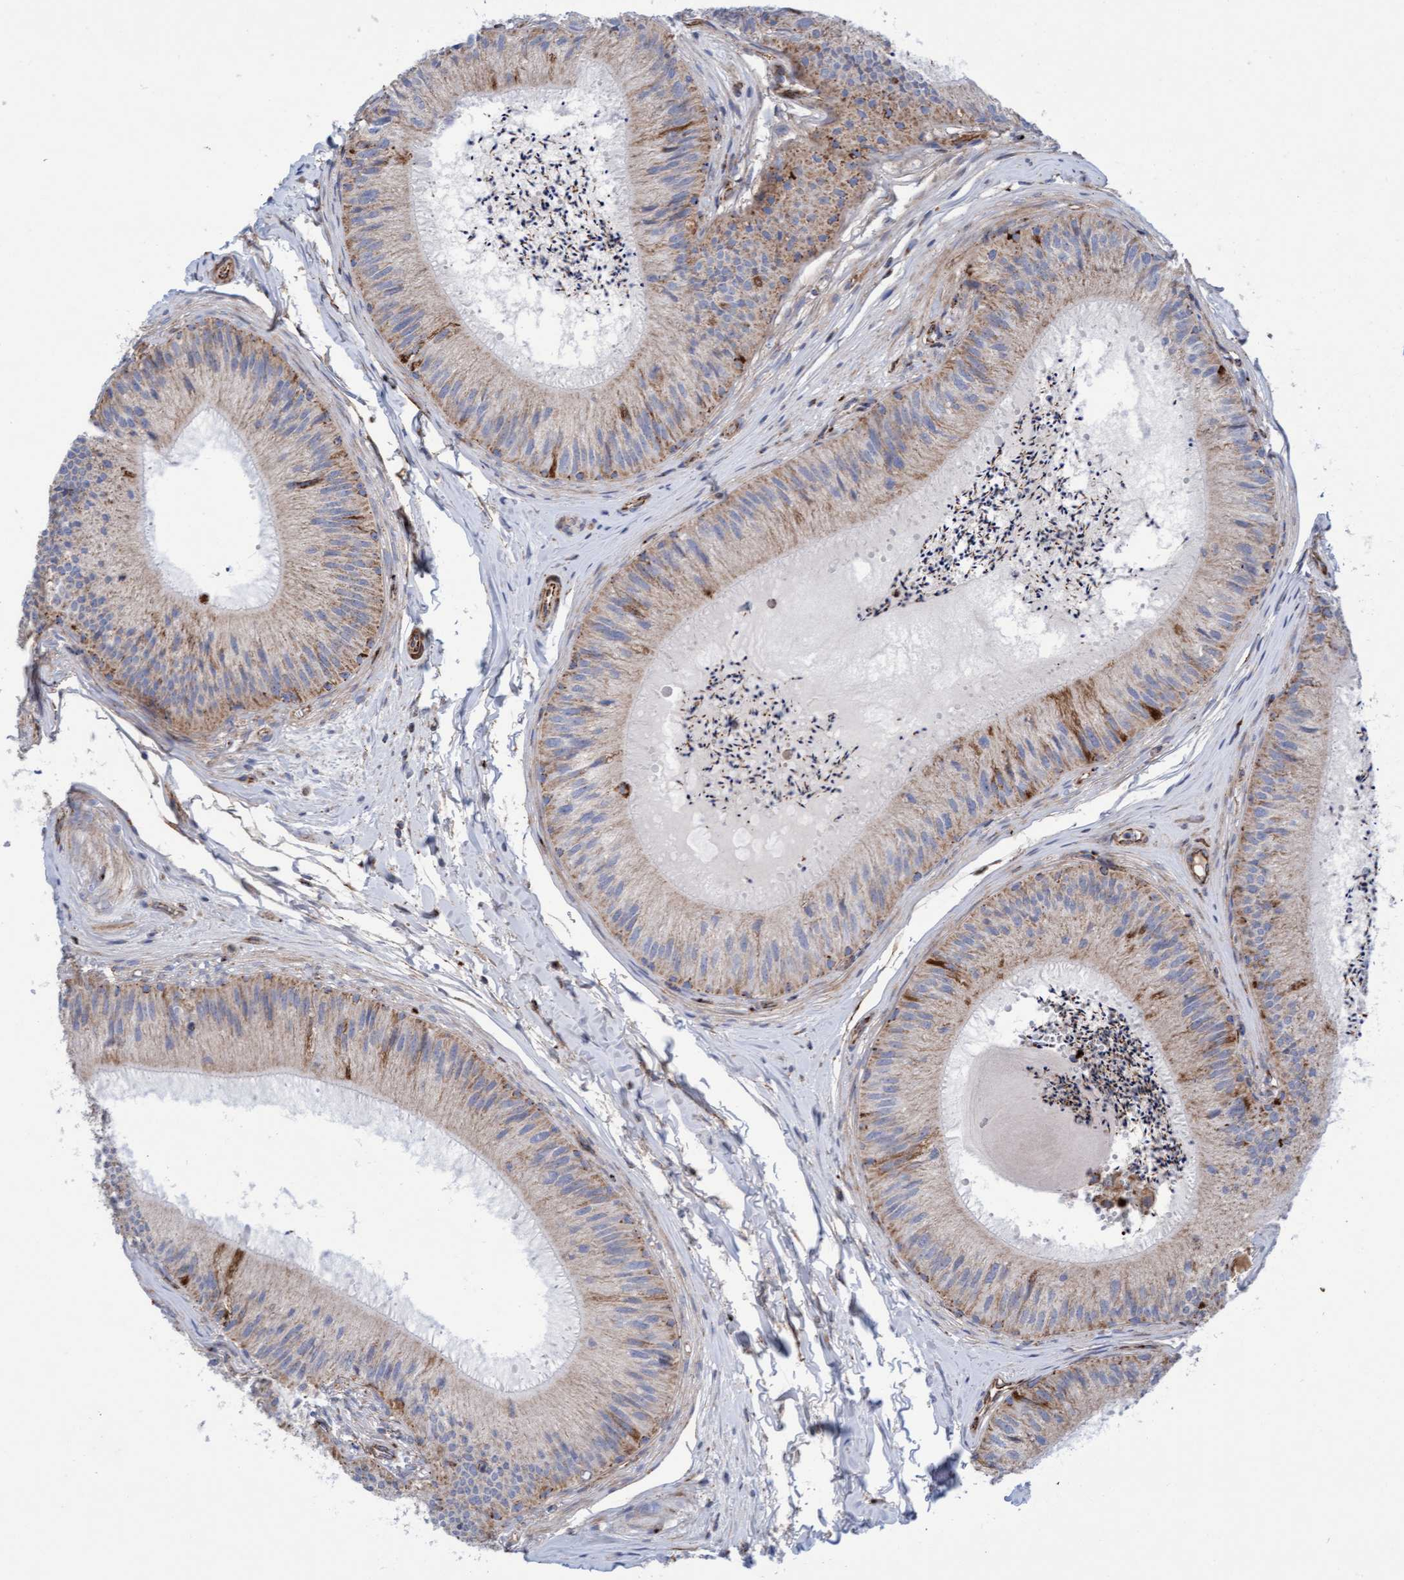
{"staining": {"intensity": "moderate", "quantity": "25%-75%", "location": "cytoplasmic/membranous"}, "tissue": "epididymis", "cell_type": "Glandular cells", "image_type": "normal", "snomed": [{"axis": "morphology", "description": "Normal tissue, NOS"}, {"axis": "topography", "description": "Epididymis"}], "caption": "Epididymis was stained to show a protein in brown. There is medium levels of moderate cytoplasmic/membranous staining in about 25%-75% of glandular cells. The staining was performed using DAB to visualize the protein expression in brown, while the nuclei were stained in blue with hematoxylin (Magnification: 20x).", "gene": "GGTA1", "patient": {"sex": "male", "age": 31}}